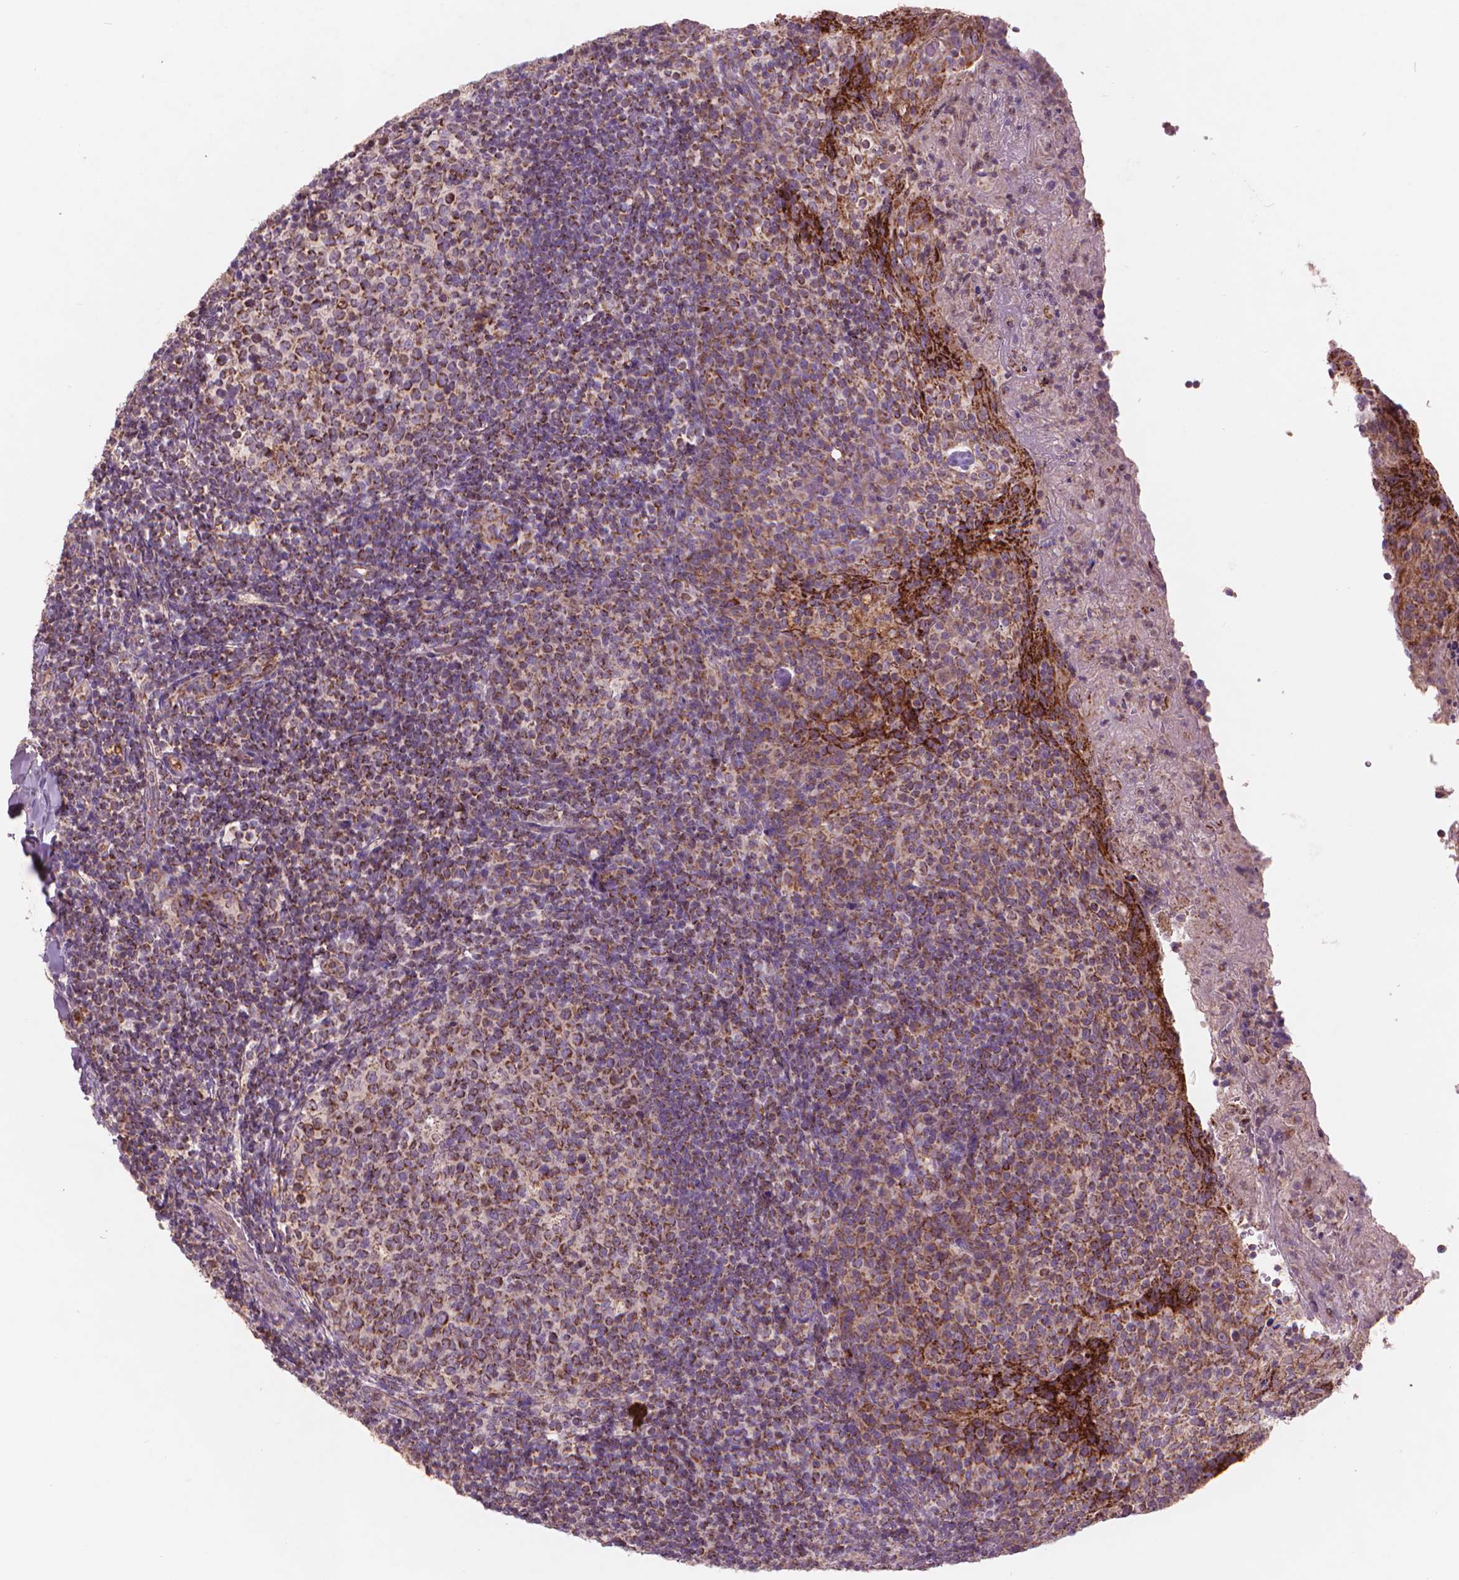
{"staining": {"intensity": "moderate", "quantity": ">75%", "location": "cytoplasmic/membranous"}, "tissue": "tonsil", "cell_type": "Germinal center cells", "image_type": "normal", "snomed": [{"axis": "morphology", "description": "Normal tissue, NOS"}, {"axis": "topography", "description": "Tonsil"}], "caption": "A high-resolution micrograph shows immunohistochemistry (IHC) staining of unremarkable tonsil, which shows moderate cytoplasmic/membranous staining in approximately >75% of germinal center cells.", "gene": "NLRX1", "patient": {"sex": "female", "age": 10}}